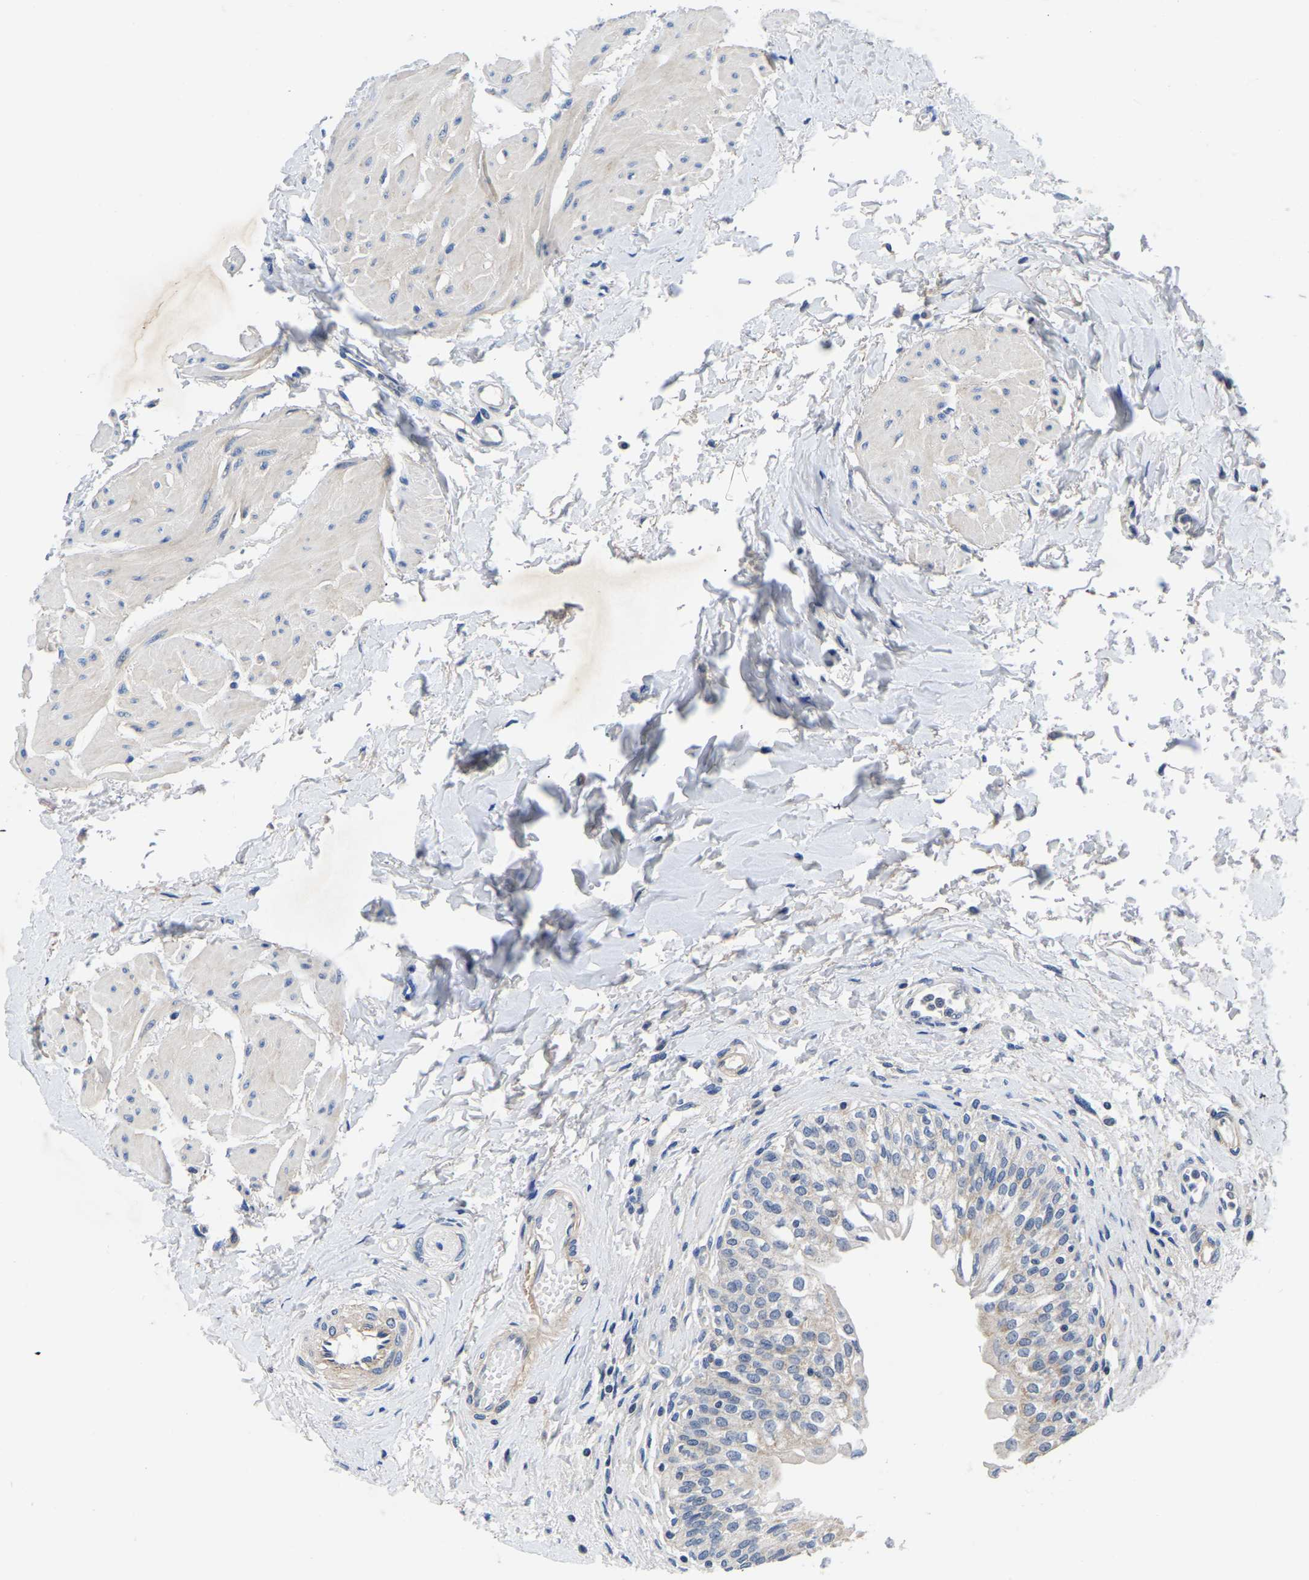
{"staining": {"intensity": "weak", "quantity": "<25%", "location": "cytoplasmic/membranous"}, "tissue": "urinary bladder", "cell_type": "Urothelial cells", "image_type": "normal", "snomed": [{"axis": "morphology", "description": "Normal tissue, NOS"}, {"axis": "topography", "description": "Urinary bladder"}], "caption": "DAB (3,3'-diaminobenzidine) immunohistochemical staining of benign human urinary bladder exhibits no significant positivity in urothelial cells. Nuclei are stained in blue.", "gene": "FGD5", "patient": {"sex": "male", "age": 55}}